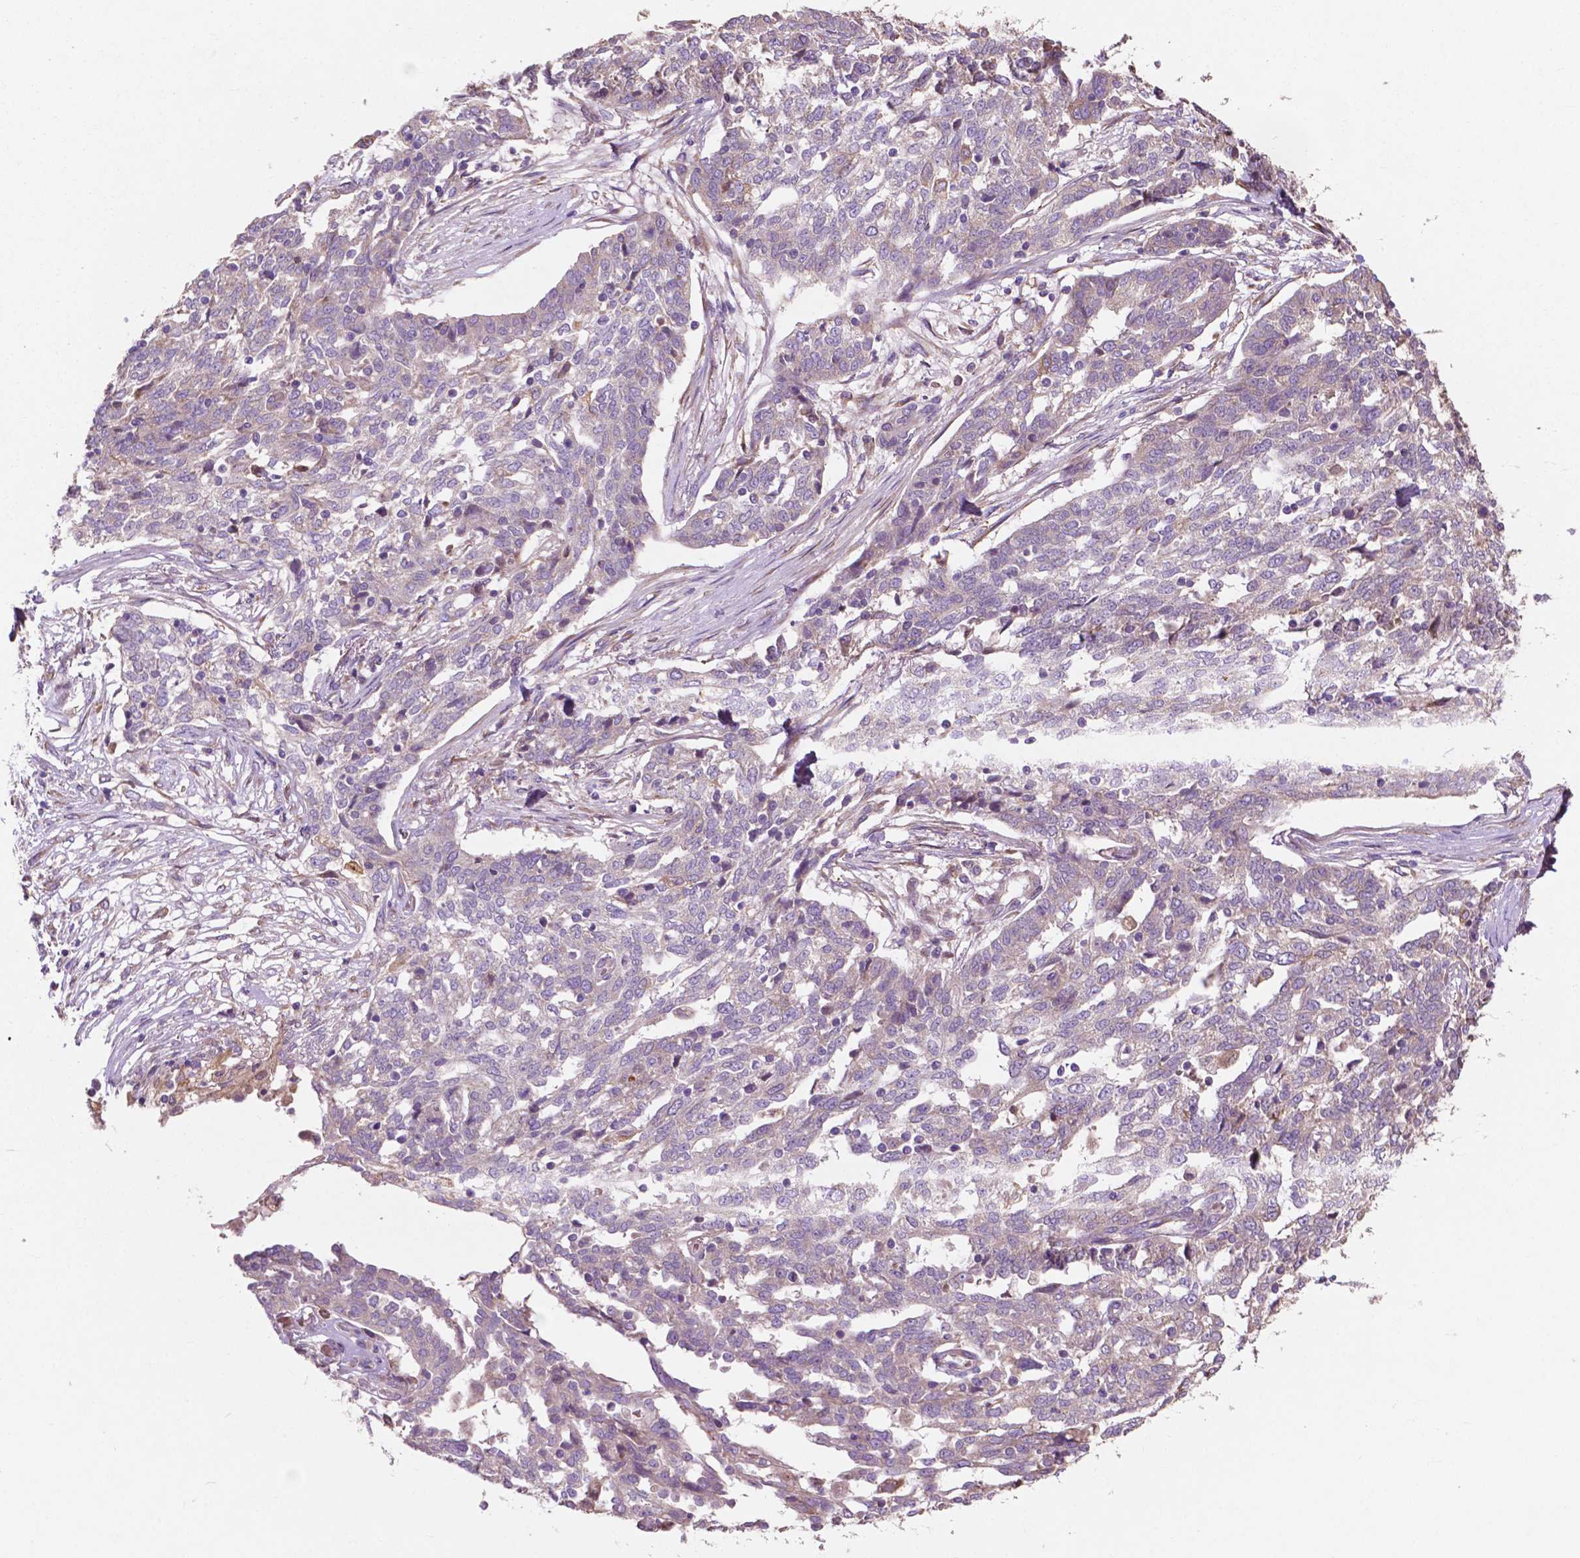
{"staining": {"intensity": "negative", "quantity": "none", "location": "none"}, "tissue": "ovarian cancer", "cell_type": "Tumor cells", "image_type": "cancer", "snomed": [{"axis": "morphology", "description": "Cystadenocarcinoma, serous, NOS"}, {"axis": "topography", "description": "Ovary"}], "caption": "An immunohistochemistry (IHC) image of serous cystadenocarcinoma (ovarian) is shown. There is no staining in tumor cells of serous cystadenocarcinoma (ovarian).", "gene": "MBTPS1", "patient": {"sex": "female", "age": 67}}